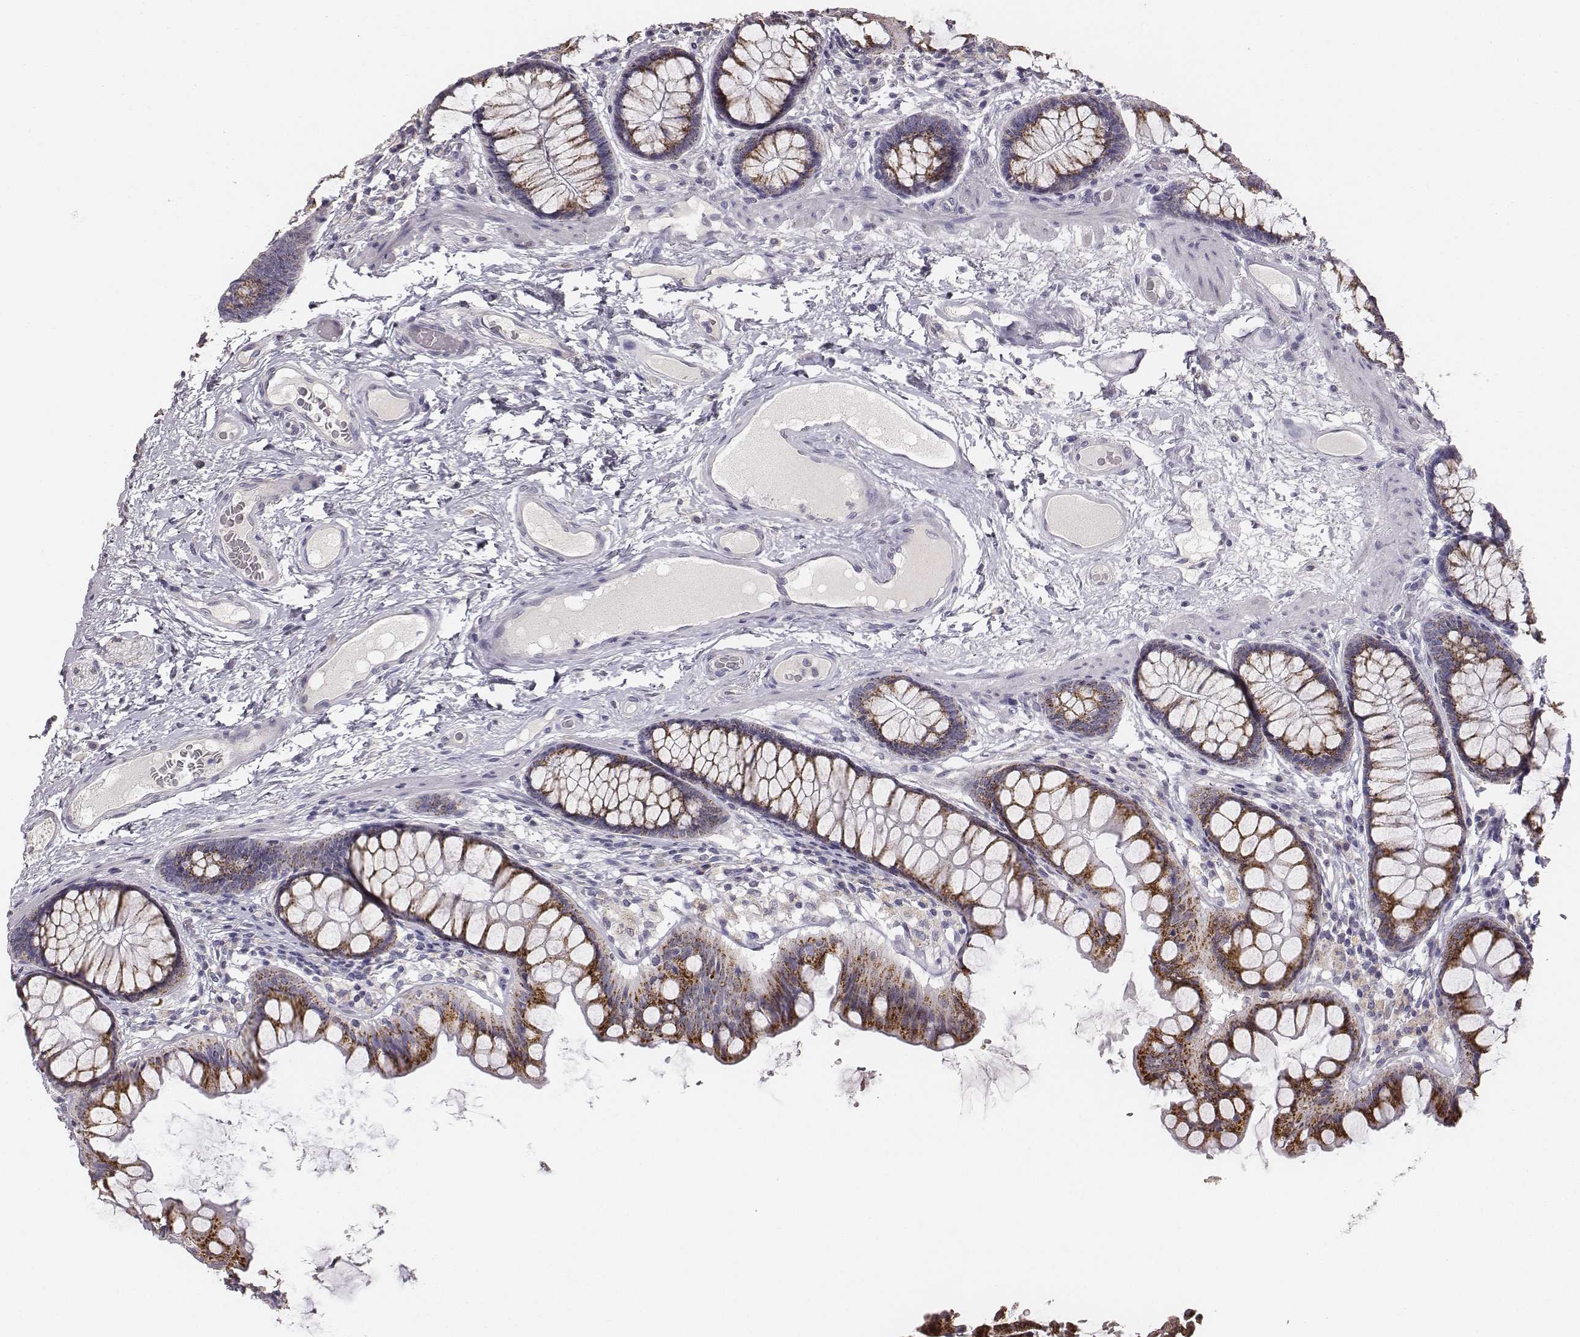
{"staining": {"intensity": "negative", "quantity": "none", "location": "none"}, "tissue": "colon", "cell_type": "Endothelial cells", "image_type": "normal", "snomed": [{"axis": "morphology", "description": "Normal tissue, NOS"}, {"axis": "topography", "description": "Colon"}], "caption": "DAB (3,3'-diaminobenzidine) immunohistochemical staining of unremarkable colon displays no significant expression in endothelial cells.", "gene": "ABCD3", "patient": {"sex": "female", "age": 65}}